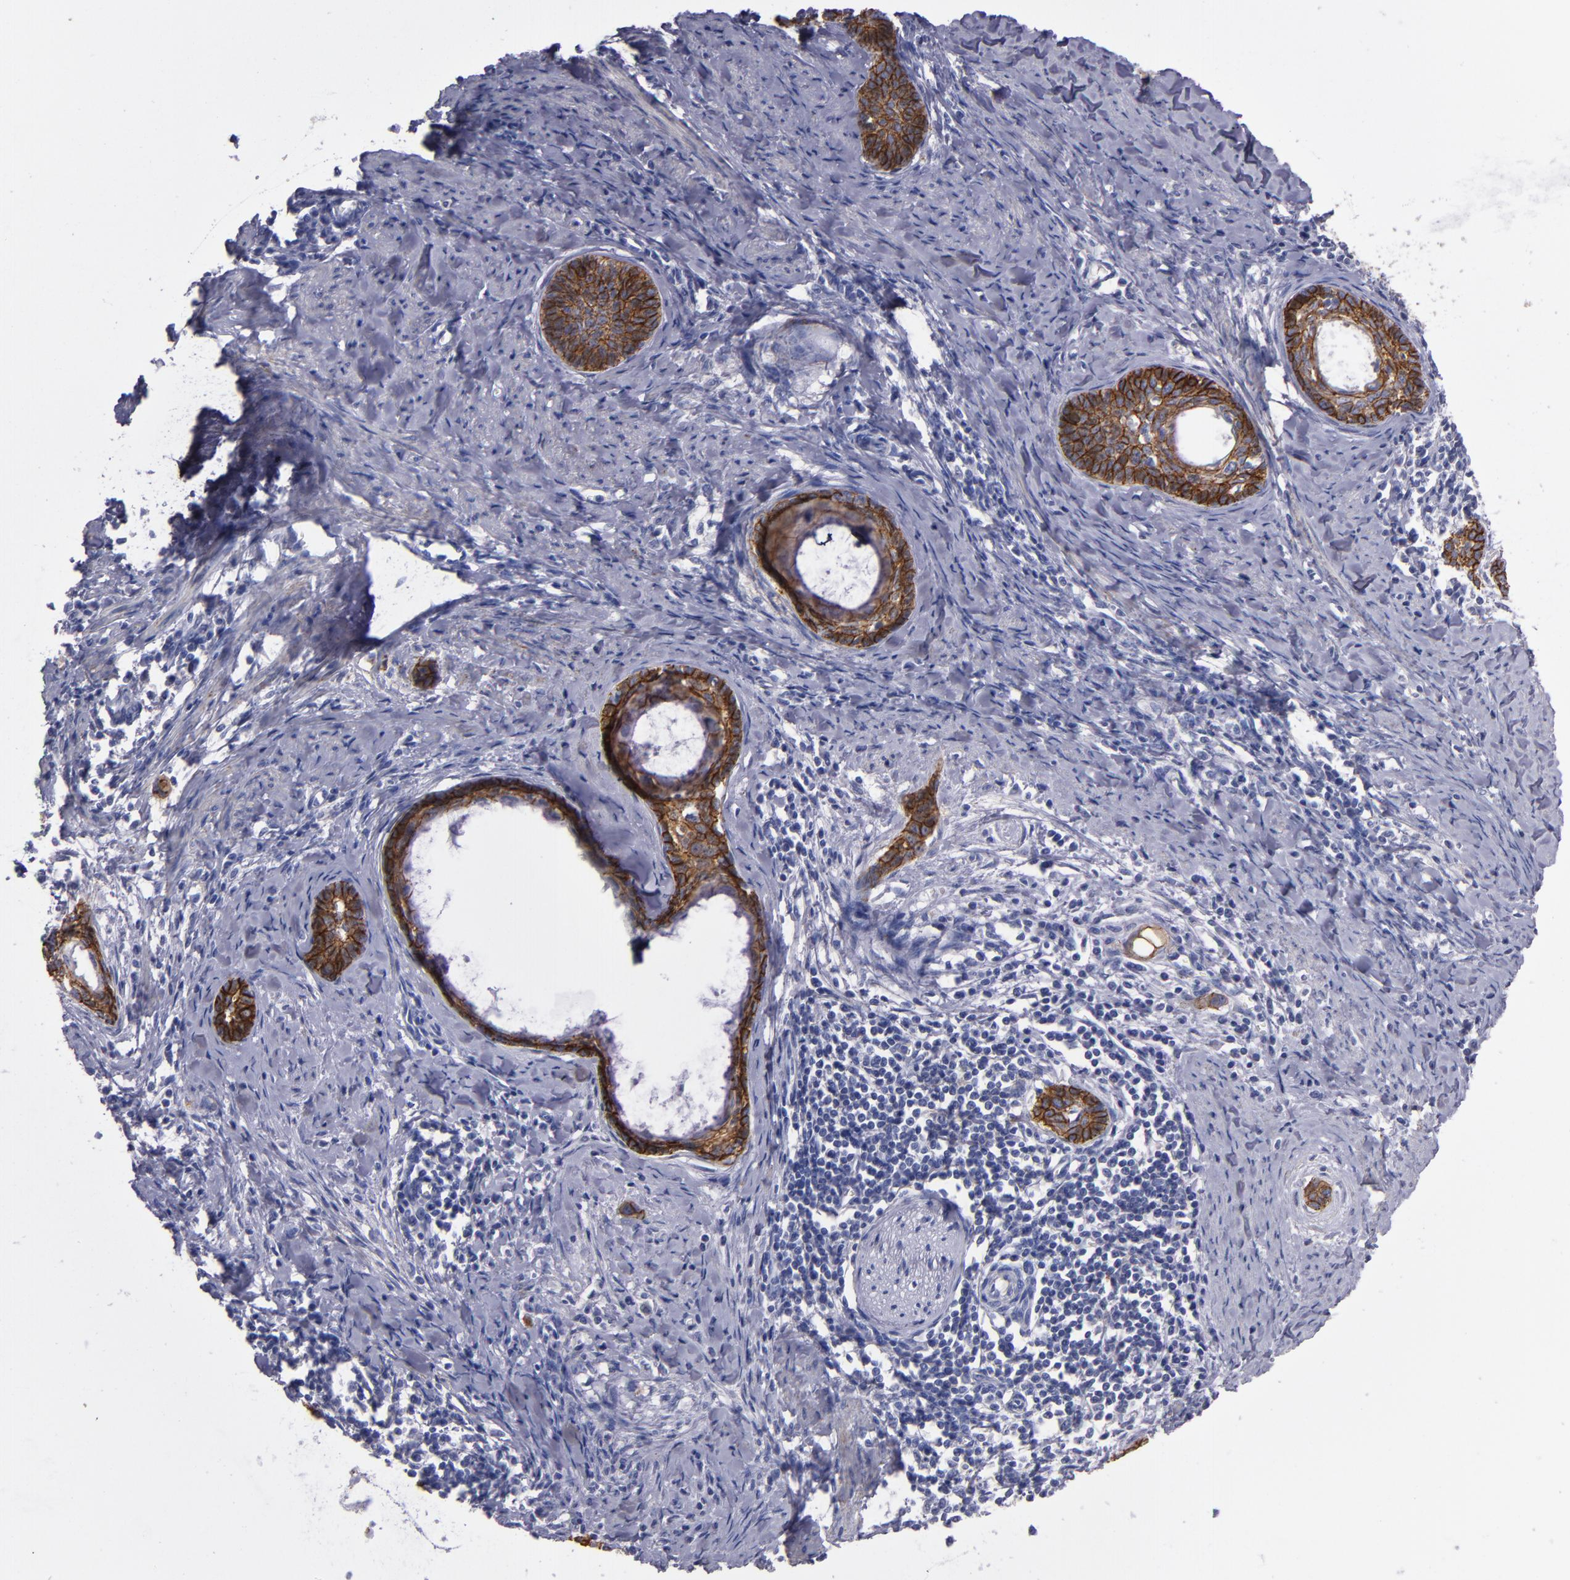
{"staining": {"intensity": "strong", "quantity": ">75%", "location": "cytoplasmic/membranous"}, "tissue": "cervical cancer", "cell_type": "Tumor cells", "image_type": "cancer", "snomed": [{"axis": "morphology", "description": "Squamous cell carcinoma, NOS"}, {"axis": "topography", "description": "Cervix"}], "caption": "Cervical cancer tissue shows strong cytoplasmic/membranous positivity in approximately >75% of tumor cells, visualized by immunohistochemistry.", "gene": "CDH3", "patient": {"sex": "female", "age": 33}}